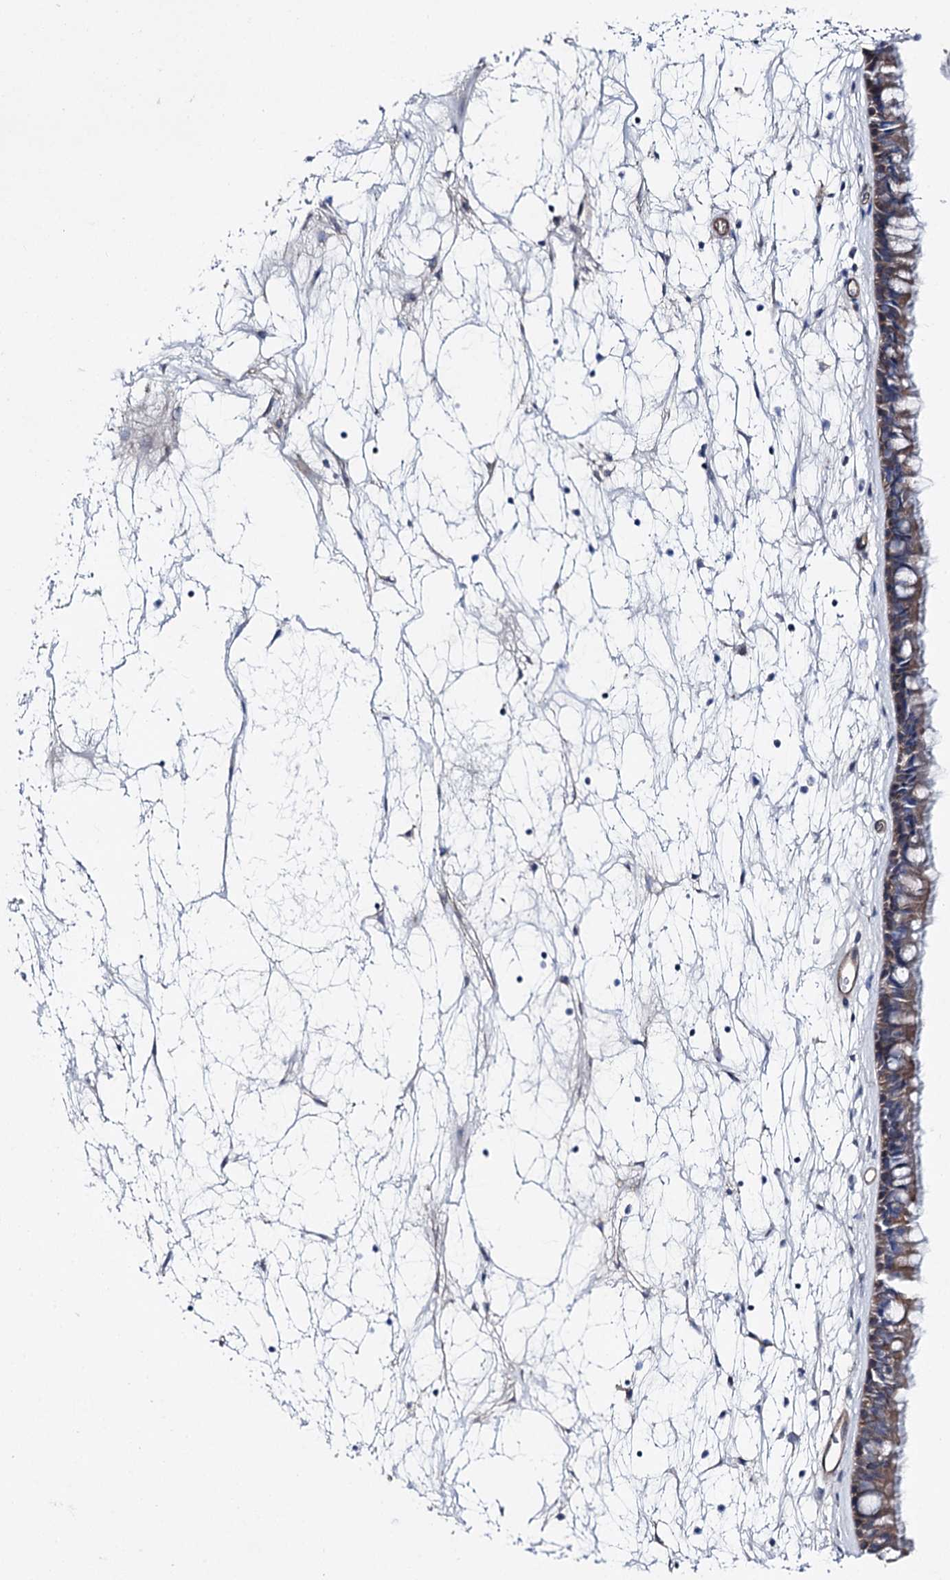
{"staining": {"intensity": "moderate", "quantity": ">75%", "location": "cytoplasmic/membranous"}, "tissue": "nasopharynx", "cell_type": "Respiratory epithelial cells", "image_type": "normal", "snomed": [{"axis": "morphology", "description": "Normal tissue, NOS"}, {"axis": "topography", "description": "Nasopharynx"}], "caption": "A high-resolution micrograph shows IHC staining of normal nasopharynx, which exhibits moderate cytoplasmic/membranous staining in about >75% of respiratory epithelial cells. (IHC, brightfield microscopy, high magnification).", "gene": "LRRC14B", "patient": {"sex": "male", "age": 64}}